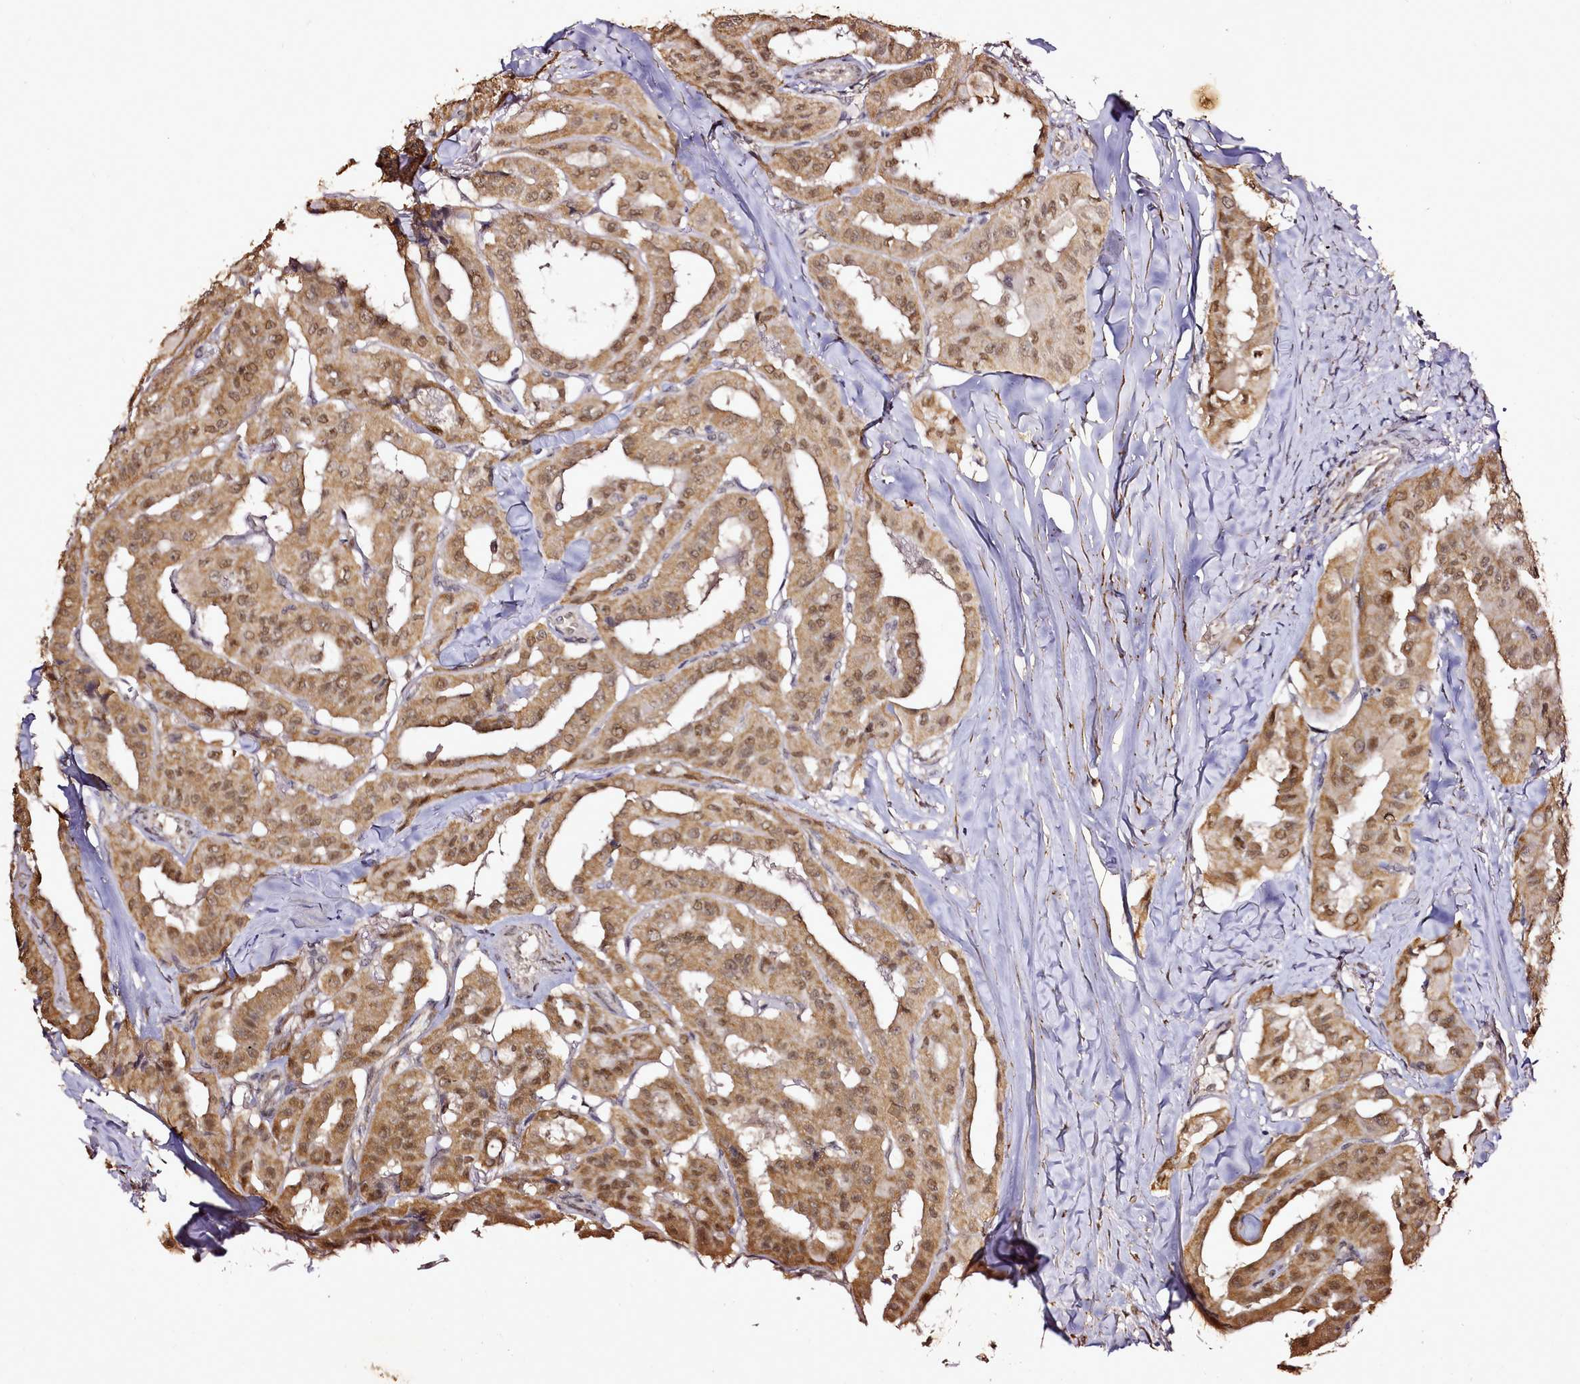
{"staining": {"intensity": "moderate", "quantity": ">75%", "location": "cytoplasmic/membranous,nuclear"}, "tissue": "thyroid cancer", "cell_type": "Tumor cells", "image_type": "cancer", "snomed": [{"axis": "morphology", "description": "Papillary adenocarcinoma, NOS"}, {"axis": "topography", "description": "Thyroid gland"}], "caption": "Immunohistochemistry (IHC) of thyroid cancer displays medium levels of moderate cytoplasmic/membranous and nuclear staining in approximately >75% of tumor cells.", "gene": "EDIL3", "patient": {"sex": "female", "age": 59}}